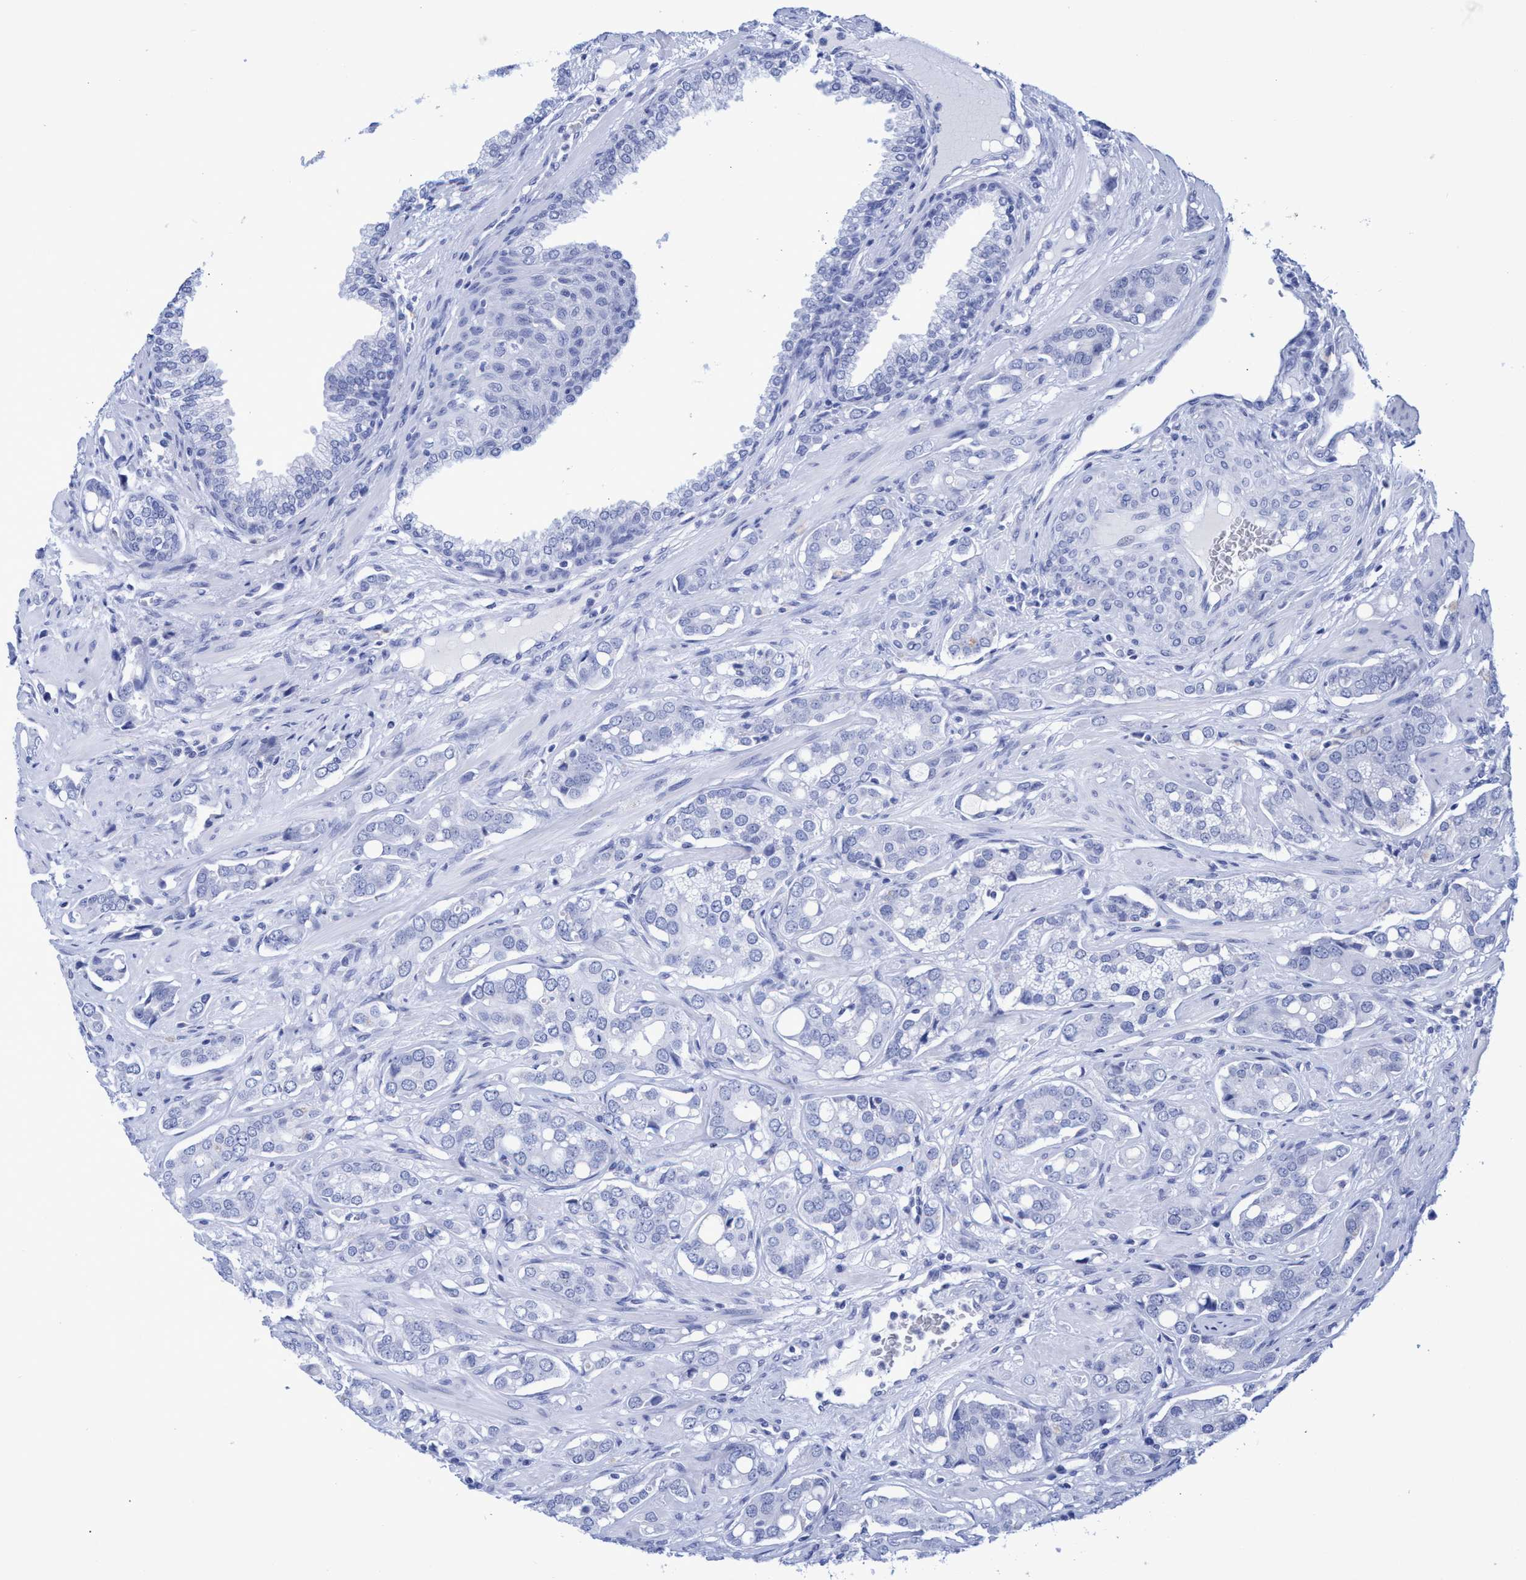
{"staining": {"intensity": "negative", "quantity": "none", "location": "none"}, "tissue": "prostate cancer", "cell_type": "Tumor cells", "image_type": "cancer", "snomed": [{"axis": "morphology", "description": "Adenocarcinoma, High grade"}, {"axis": "topography", "description": "Prostate"}], "caption": "A histopathology image of human prostate adenocarcinoma (high-grade) is negative for staining in tumor cells.", "gene": "INSL6", "patient": {"sex": "male", "age": 52}}